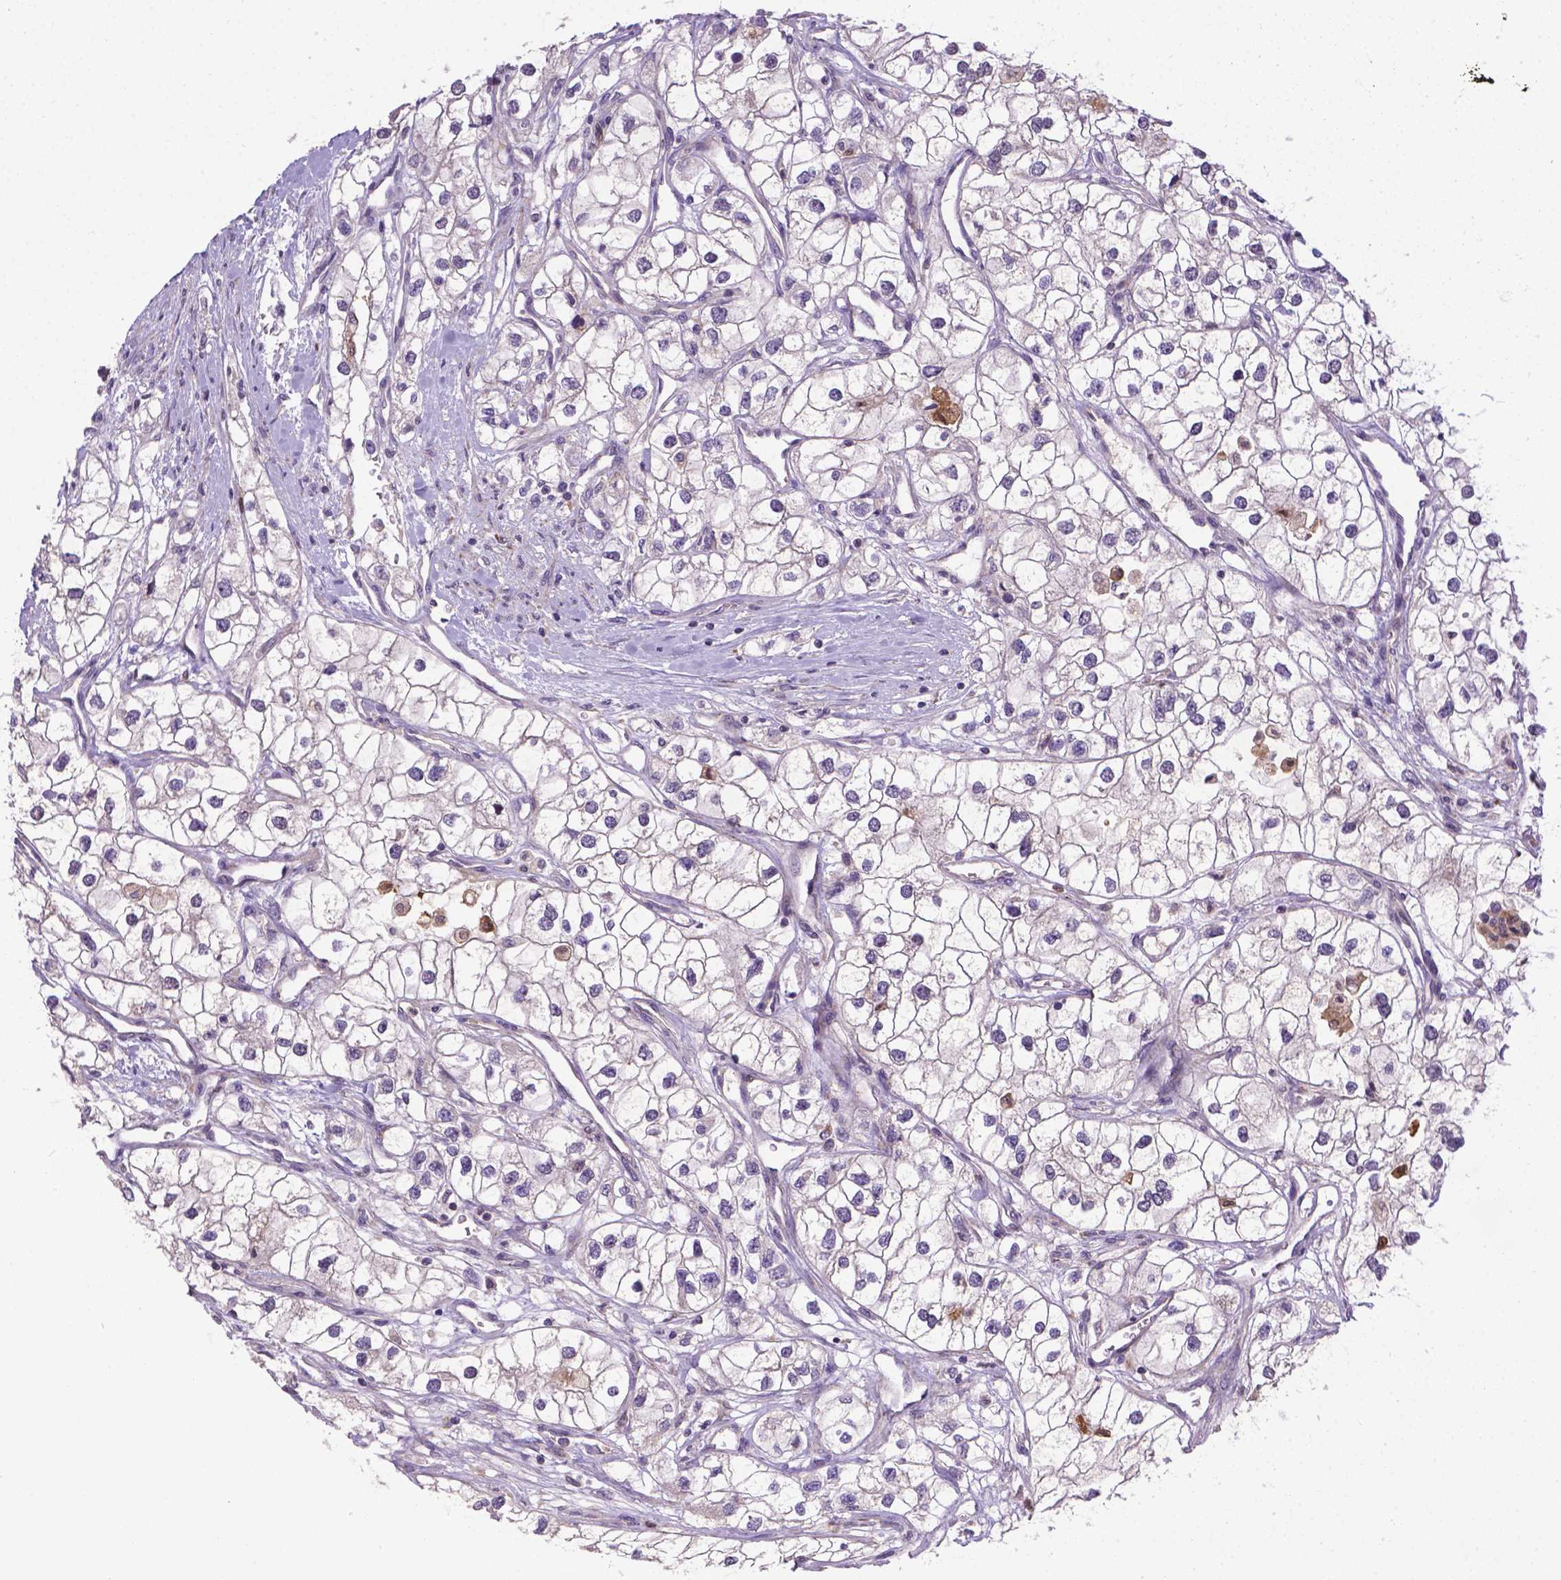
{"staining": {"intensity": "negative", "quantity": "none", "location": "none"}, "tissue": "renal cancer", "cell_type": "Tumor cells", "image_type": "cancer", "snomed": [{"axis": "morphology", "description": "Adenocarcinoma, NOS"}, {"axis": "topography", "description": "Kidney"}], "caption": "This is an immunohistochemistry micrograph of renal cancer (adenocarcinoma). There is no positivity in tumor cells.", "gene": "TM4SF18", "patient": {"sex": "male", "age": 59}}